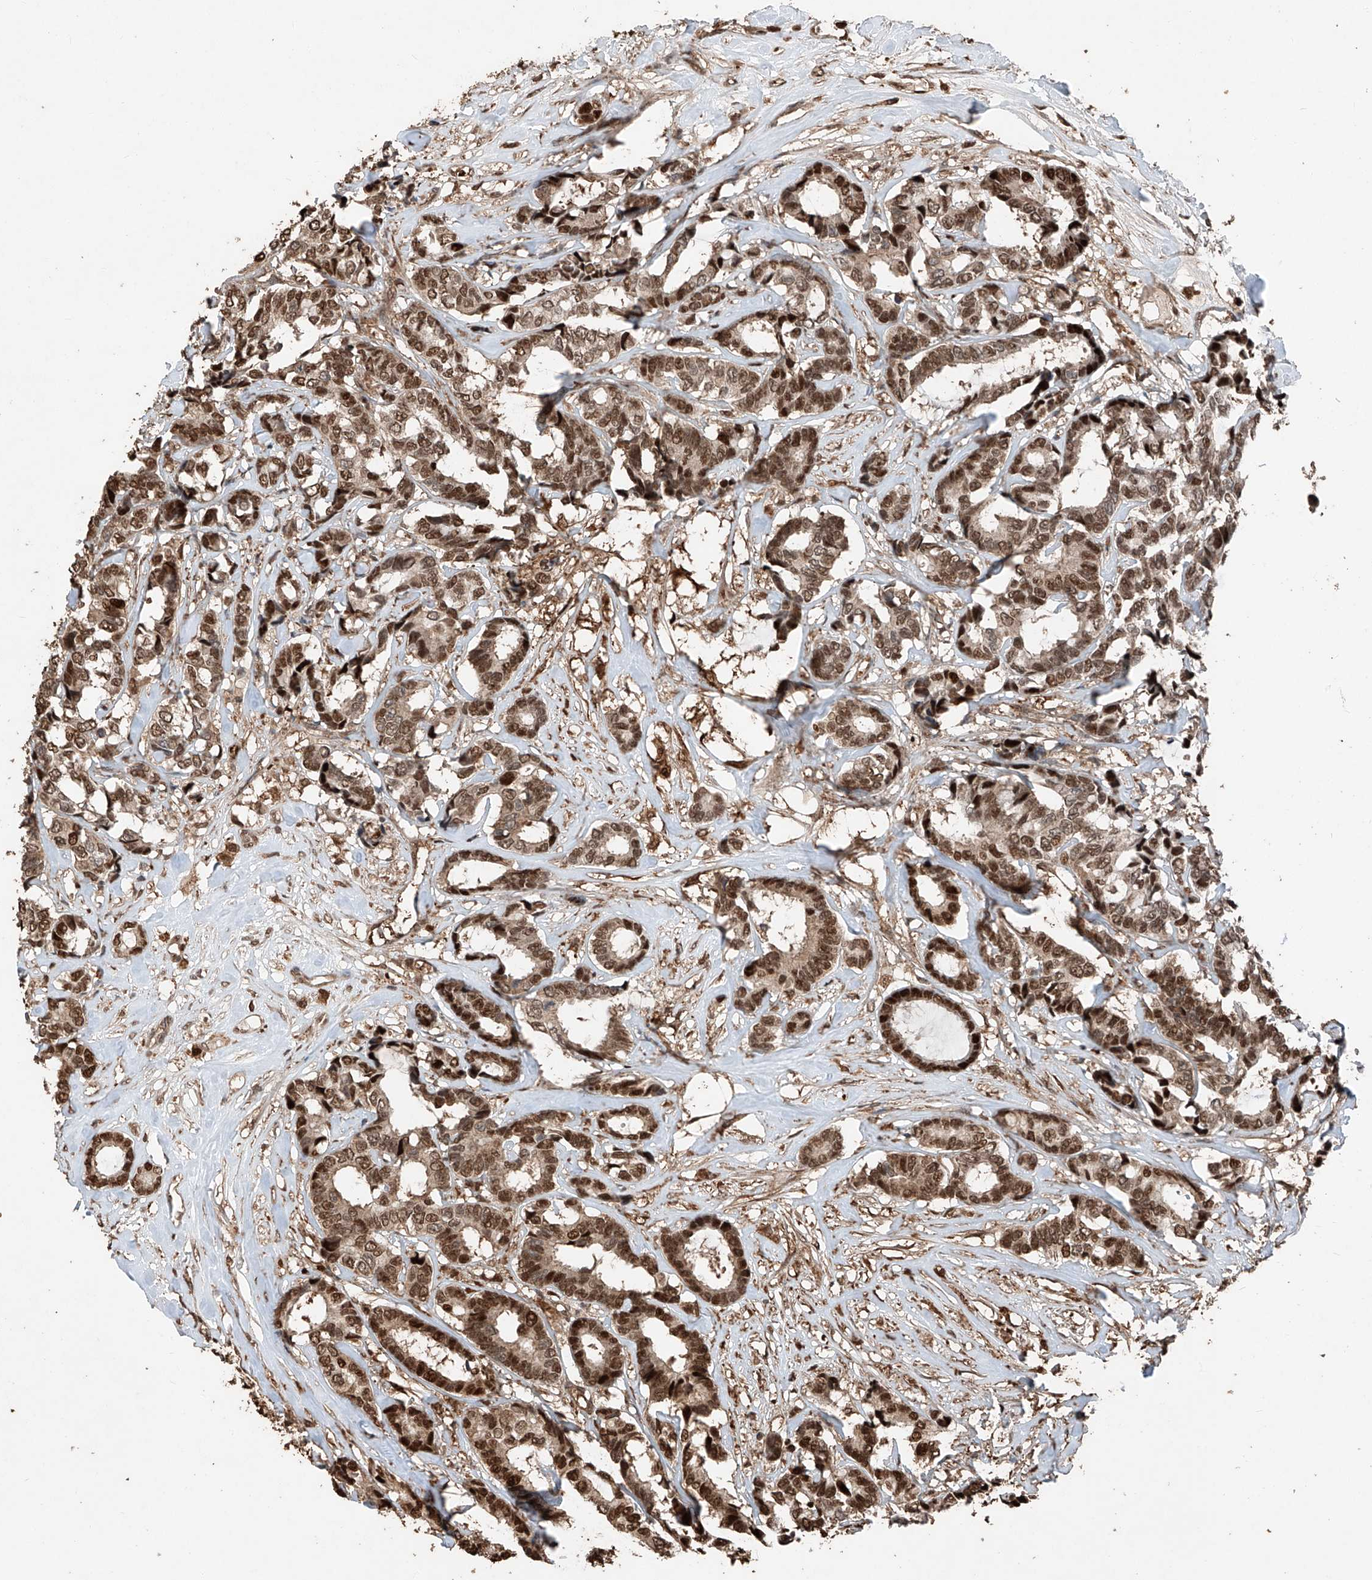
{"staining": {"intensity": "moderate", "quantity": ">75%", "location": "cytoplasmic/membranous,nuclear"}, "tissue": "breast cancer", "cell_type": "Tumor cells", "image_type": "cancer", "snomed": [{"axis": "morphology", "description": "Duct carcinoma"}, {"axis": "topography", "description": "Breast"}], "caption": "High-power microscopy captured an IHC image of breast cancer, revealing moderate cytoplasmic/membranous and nuclear expression in approximately >75% of tumor cells. The protein is stained brown, and the nuclei are stained in blue (DAB IHC with brightfield microscopy, high magnification).", "gene": "RMND1", "patient": {"sex": "female", "age": 87}}